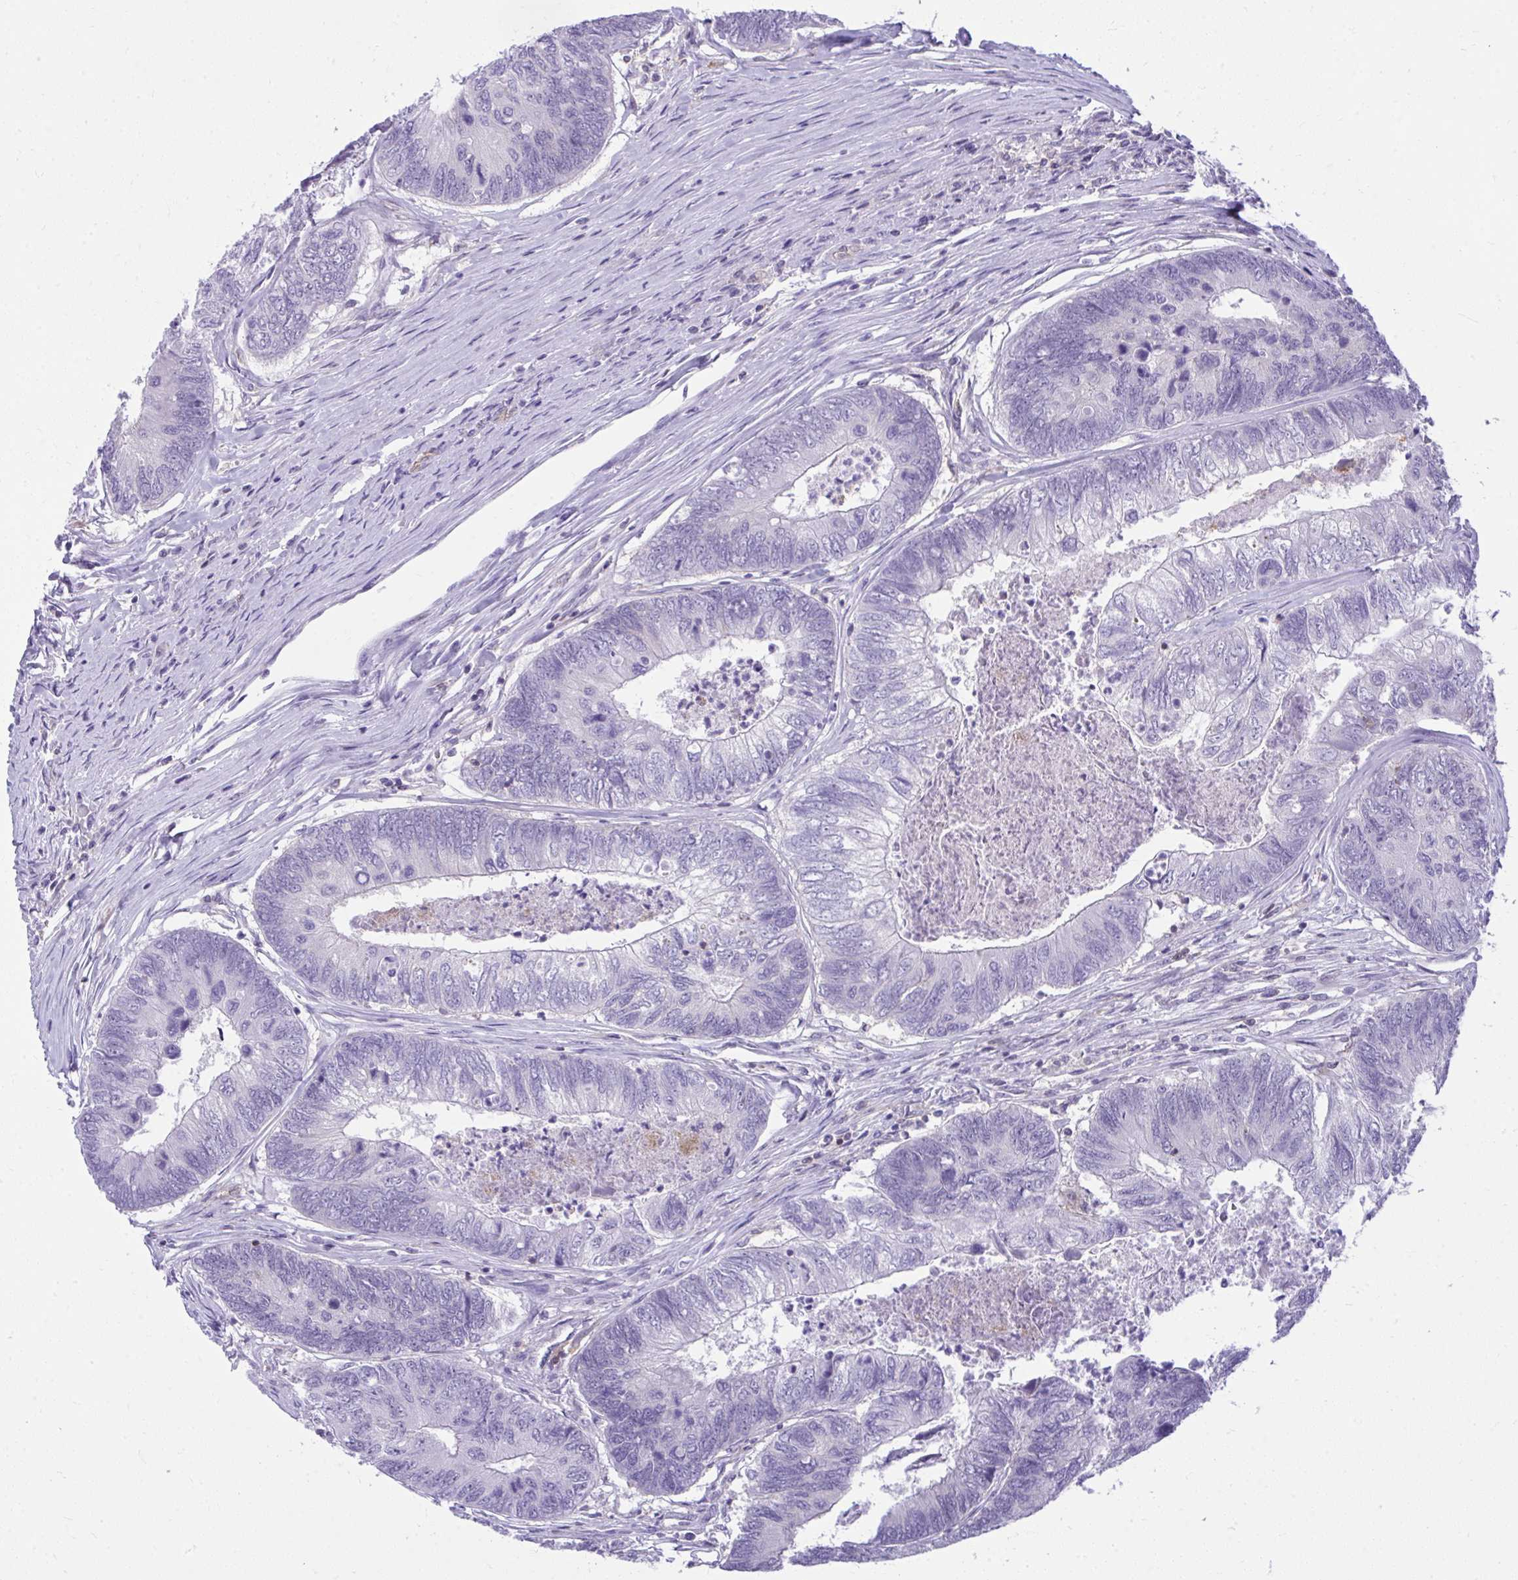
{"staining": {"intensity": "negative", "quantity": "none", "location": "none"}, "tissue": "colorectal cancer", "cell_type": "Tumor cells", "image_type": "cancer", "snomed": [{"axis": "morphology", "description": "Adenocarcinoma, NOS"}, {"axis": "topography", "description": "Colon"}], "caption": "This is an IHC image of adenocarcinoma (colorectal). There is no staining in tumor cells.", "gene": "GPRIN3", "patient": {"sex": "female", "age": 67}}